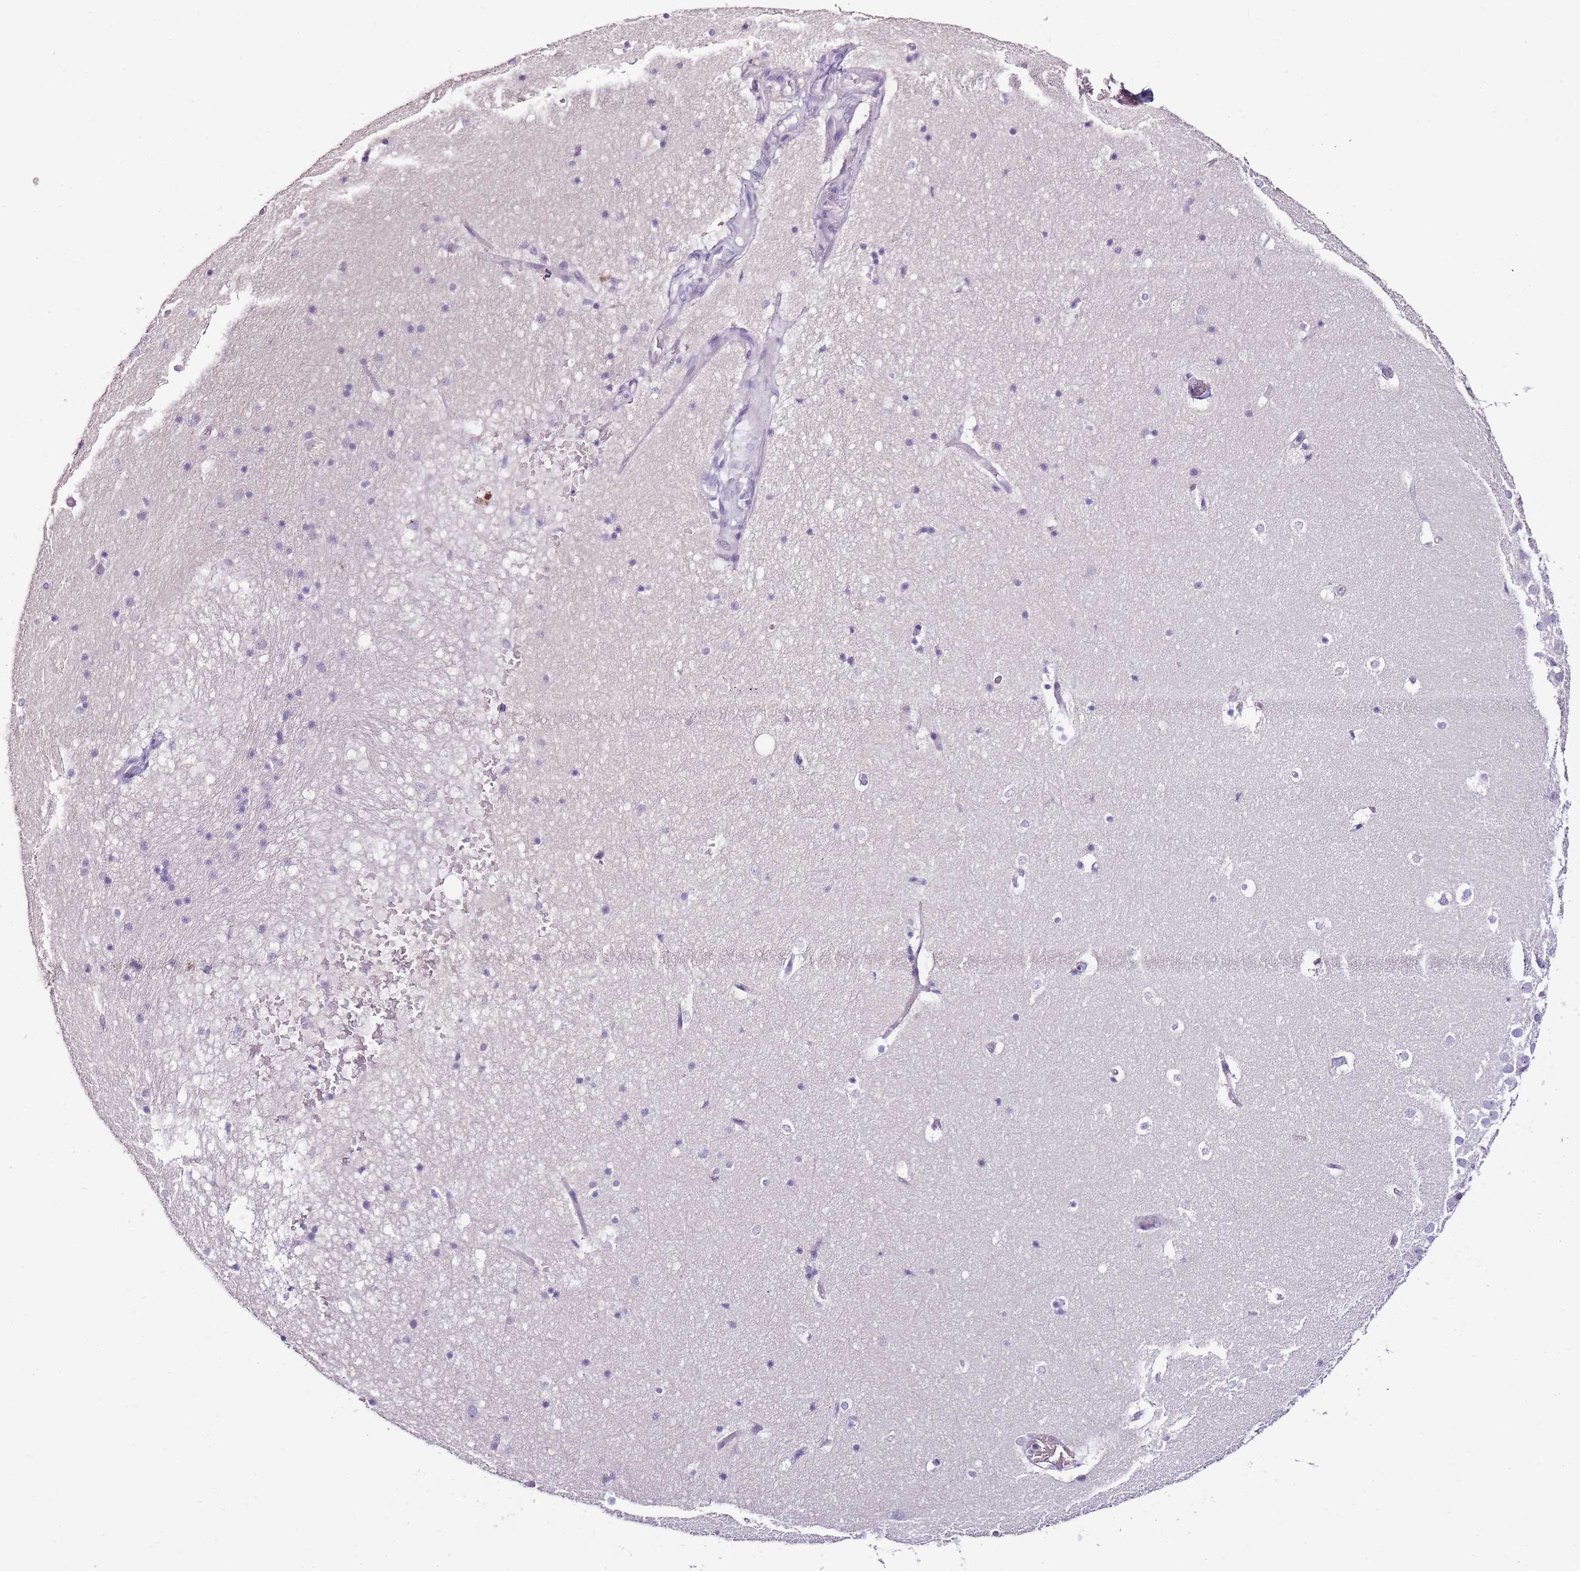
{"staining": {"intensity": "negative", "quantity": "none", "location": "none"}, "tissue": "hippocampus", "cell_type": "Glial cells", "image_type": "normal", "snomed": [{"axis": "morphology", "description": "Normal tissue, NOS"}, {"axis": "topography", "description": "Hippocampus"}], "caption": "Glial cells show no significant protein staining in normal hippocampus. (DAB immunohistochemistry visualized using brightfield microscopy, high magnification).", "gene": "ZBP1", "patient": {"sex": "female", "age": 52}}